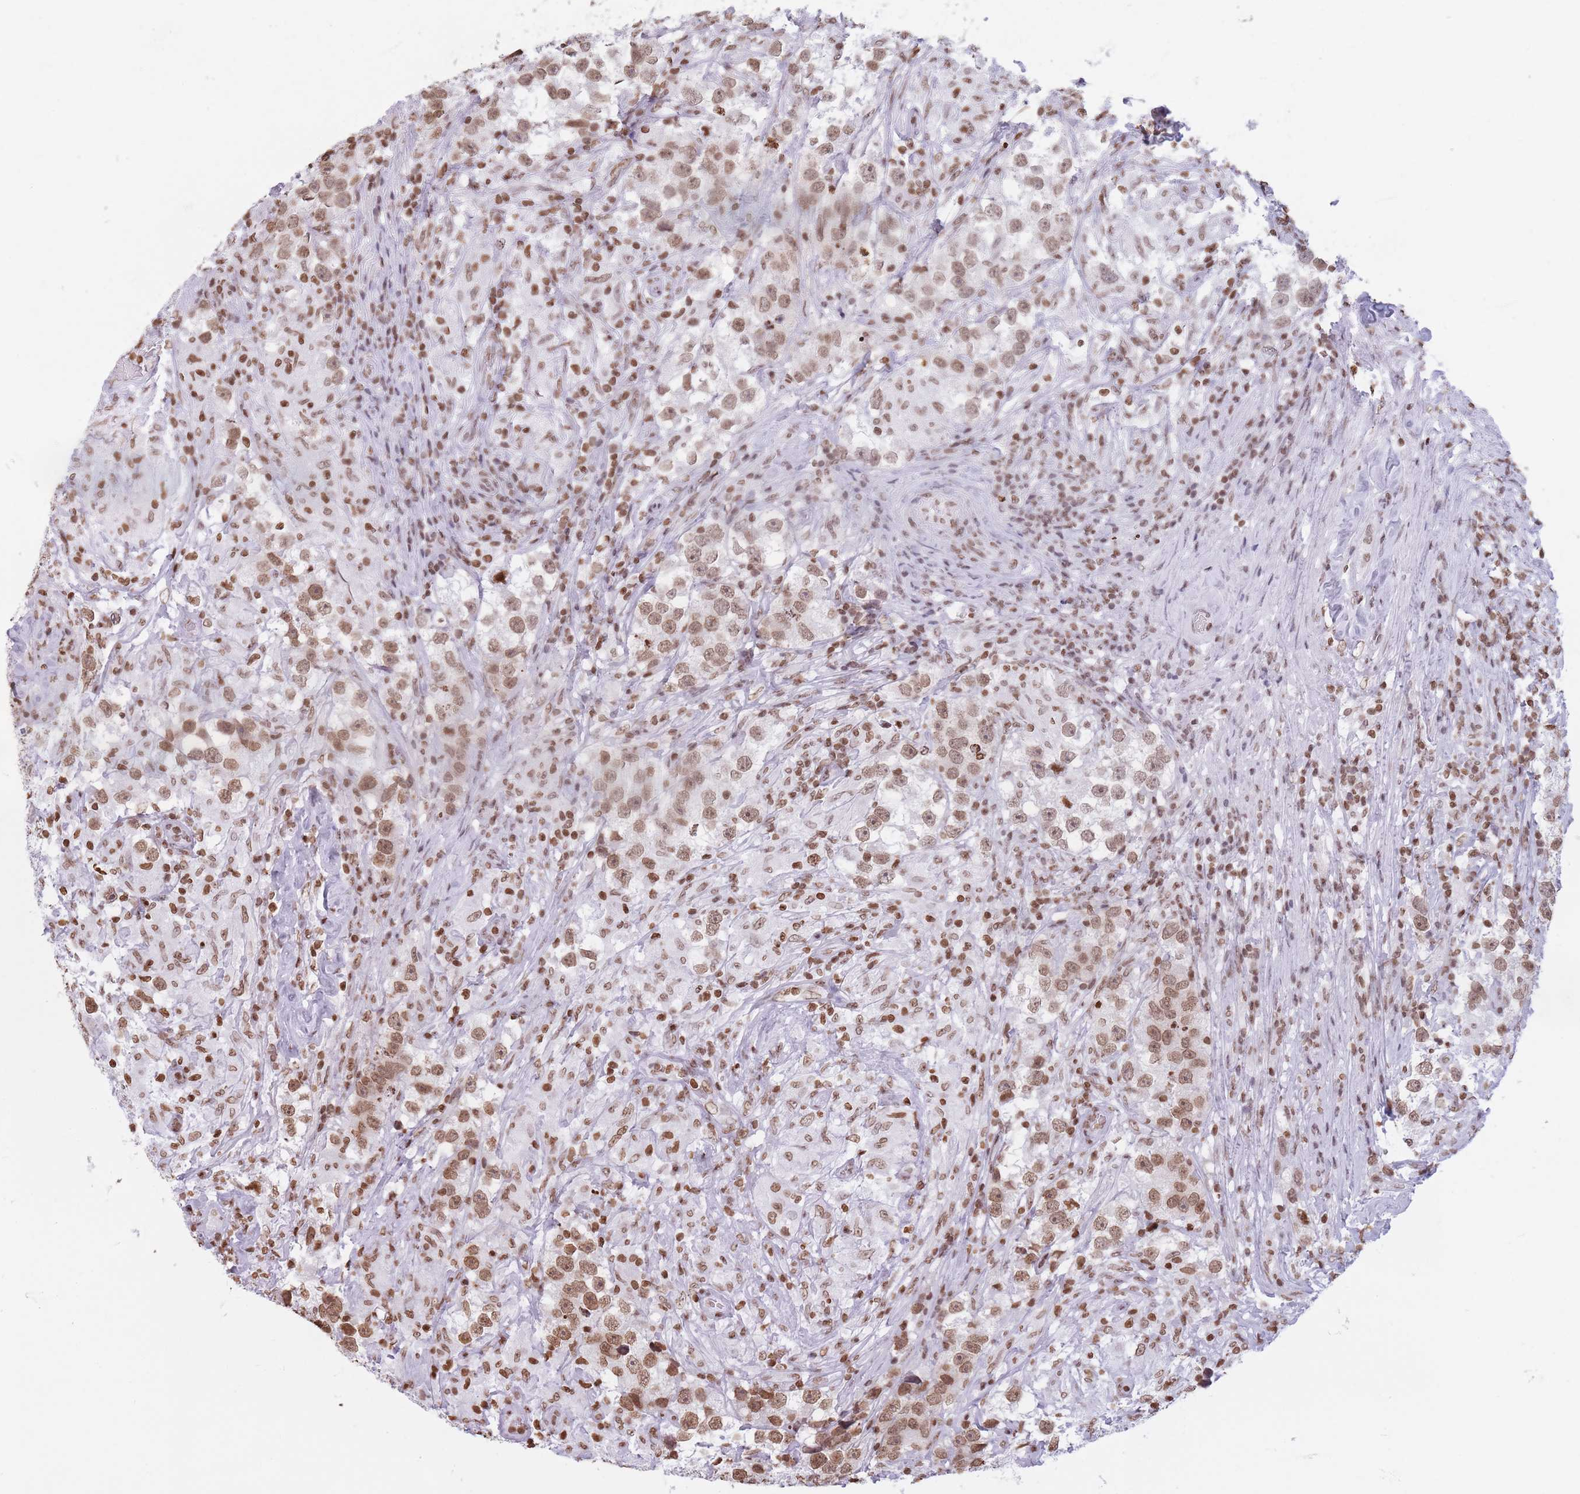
{"staining": {"intensity": "moderate", "quantity": ">75%", "location": "nuclear"}, "tissue": "testis cancer", "cell_type": "Tumor cells", "image_type": "cancer", "snomed": [{"axis": "morphology", "description": "Seminoma, NOS"}, {"axis": "topography", "description": "Testis"}], "caption": "This is a histology image of IHC staining of testis cancer, which shows moderate expression in the nuclear of tumor cells.", "gene": "RYK", "patient": {"sex": "male", "age": 46}}